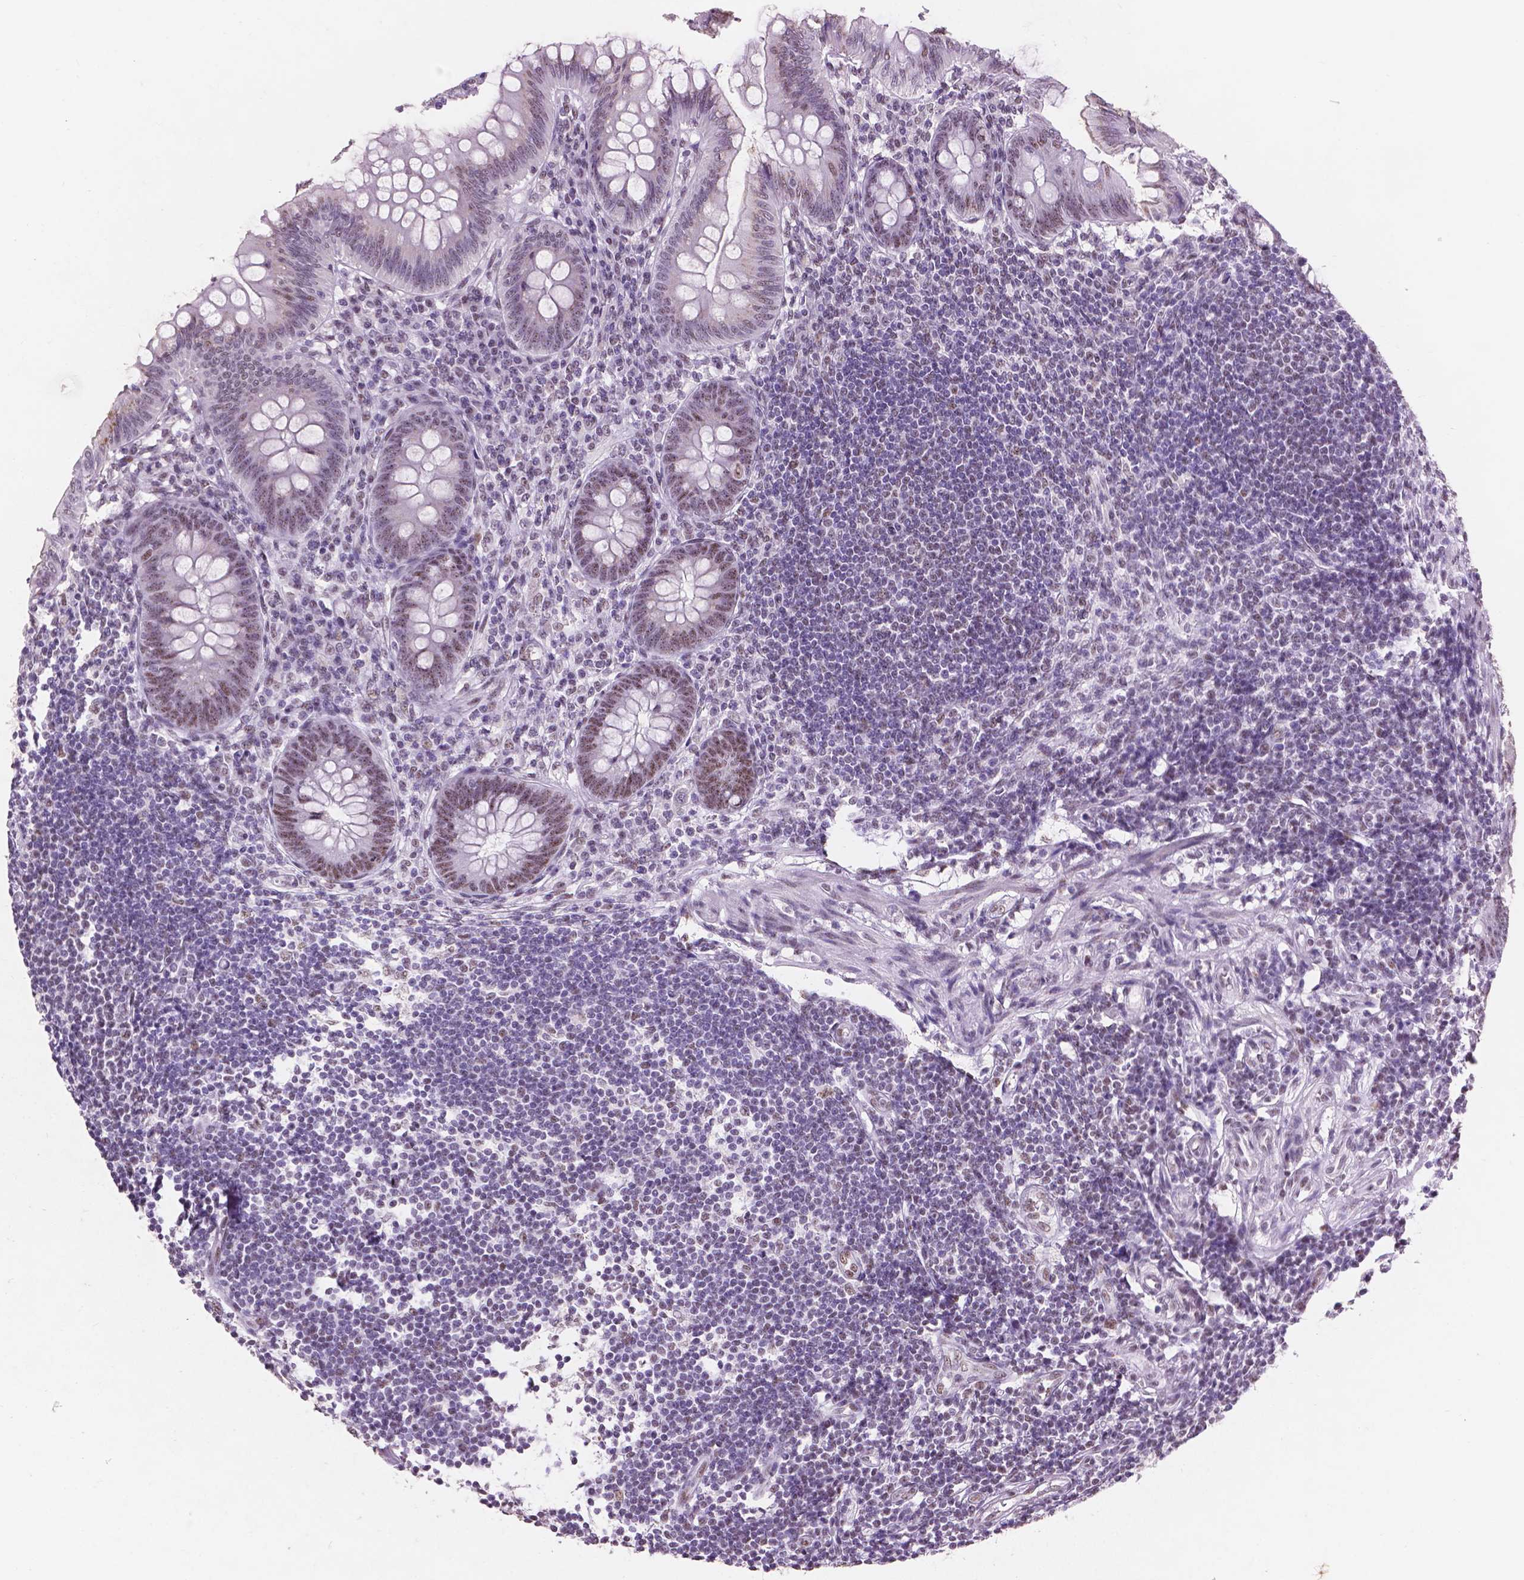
{"staining": {"intensity": "moderate", "quantity": "25%-75%", "location": "nuclear"}, "tissue": "appendix", "cell_type": "Glandular cells", "image_type": "normal", "snomed": [{"axis": "morphology", "description": "Normal tissue, NOS"}, {"axis": "topography", "description": "Appendix"}], "caption": "Moderate nuclear protein staining is seen in approximately 25%-75% of glandular cells in appendix. (DAB (3,3'-diaminobenzidine) = brown stain, brightfield microscopy at high magnification).", "gene": "COIL", "patient": {"sex": "female", "age": 57}}